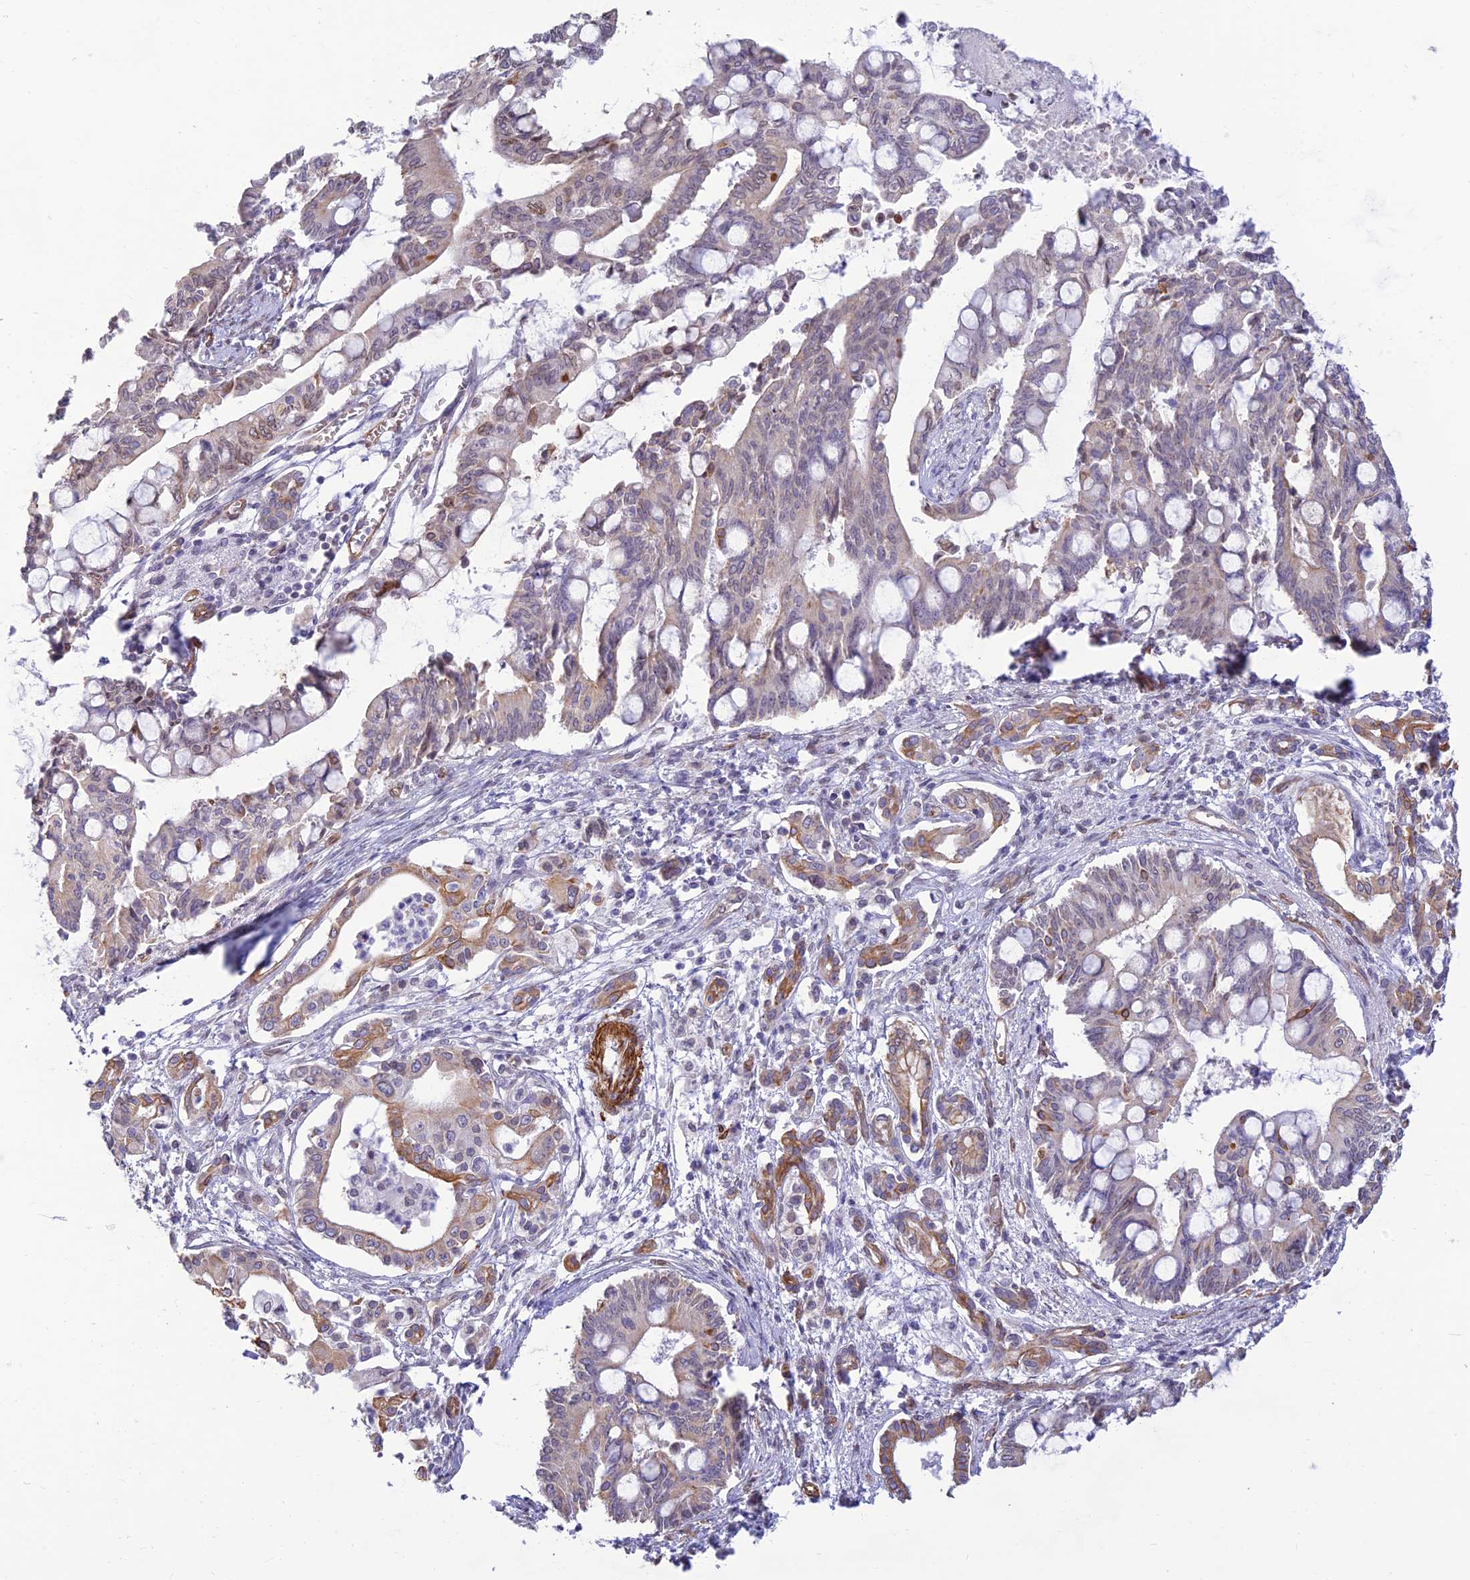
{"staining": {"intensity": "moderate", "quantity": "<25%", "location": "cytoplasmic/membranous"}, "tissue": "pancreatic cancer", "cell_type": "Tumor cells", "image_type": "cancer", "snomed": [{"axis": "morphology", "description": "Adenocarcinoma, NOS"}, {"axis": "topography", "description": "Pancreas"}], "caption": "Approximately <25% of tumor cells in pancreatic cancer (adenocarcinoma) reveal moderate cytoplasmic/membranous protein expression as visualized by brown immunohistochemical staining.", "gene": "ALDH1L2", "patient": {"sex": "male", "age": 68}}